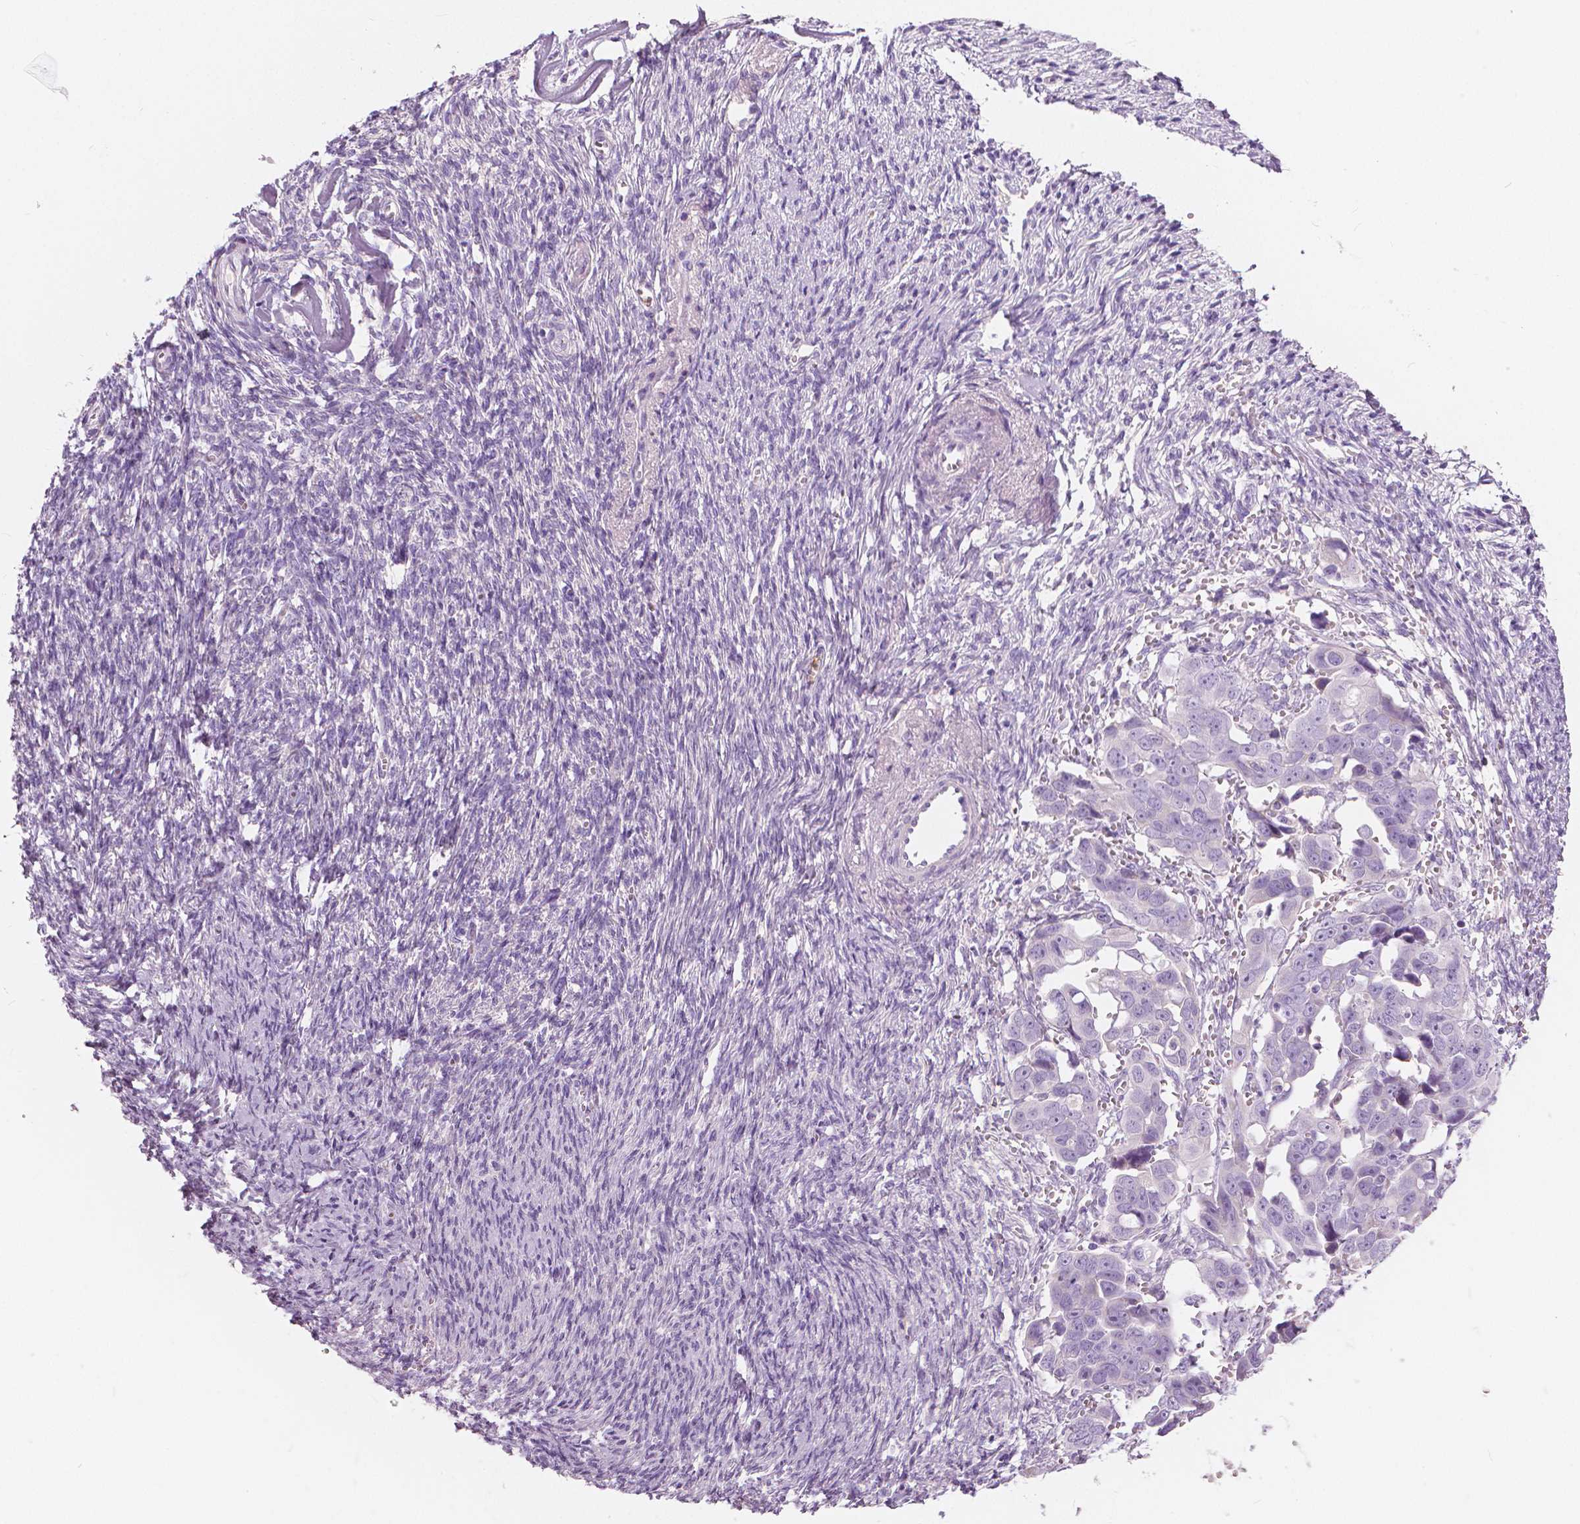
{"staining": {"intensity": "negative", "quantity": "none", "location": "none"}, "tissue": "ovarian cancer", "cell_type": "Tumor cells", "image_type": "cancer", "snomed": [{"axis": "morphology", "description": "Cystadenocarcinoma, serous, NOS"}, {"axis": "topography", "description": "Ovary"}], "caption": "DAB immunohistochemical staining of ovarian cancer (serous cystadenocarcinoma) displays no significant staining in tumor cells.", "gene": "CXCR2", "patient": {"sex": "female", "age": 59}}